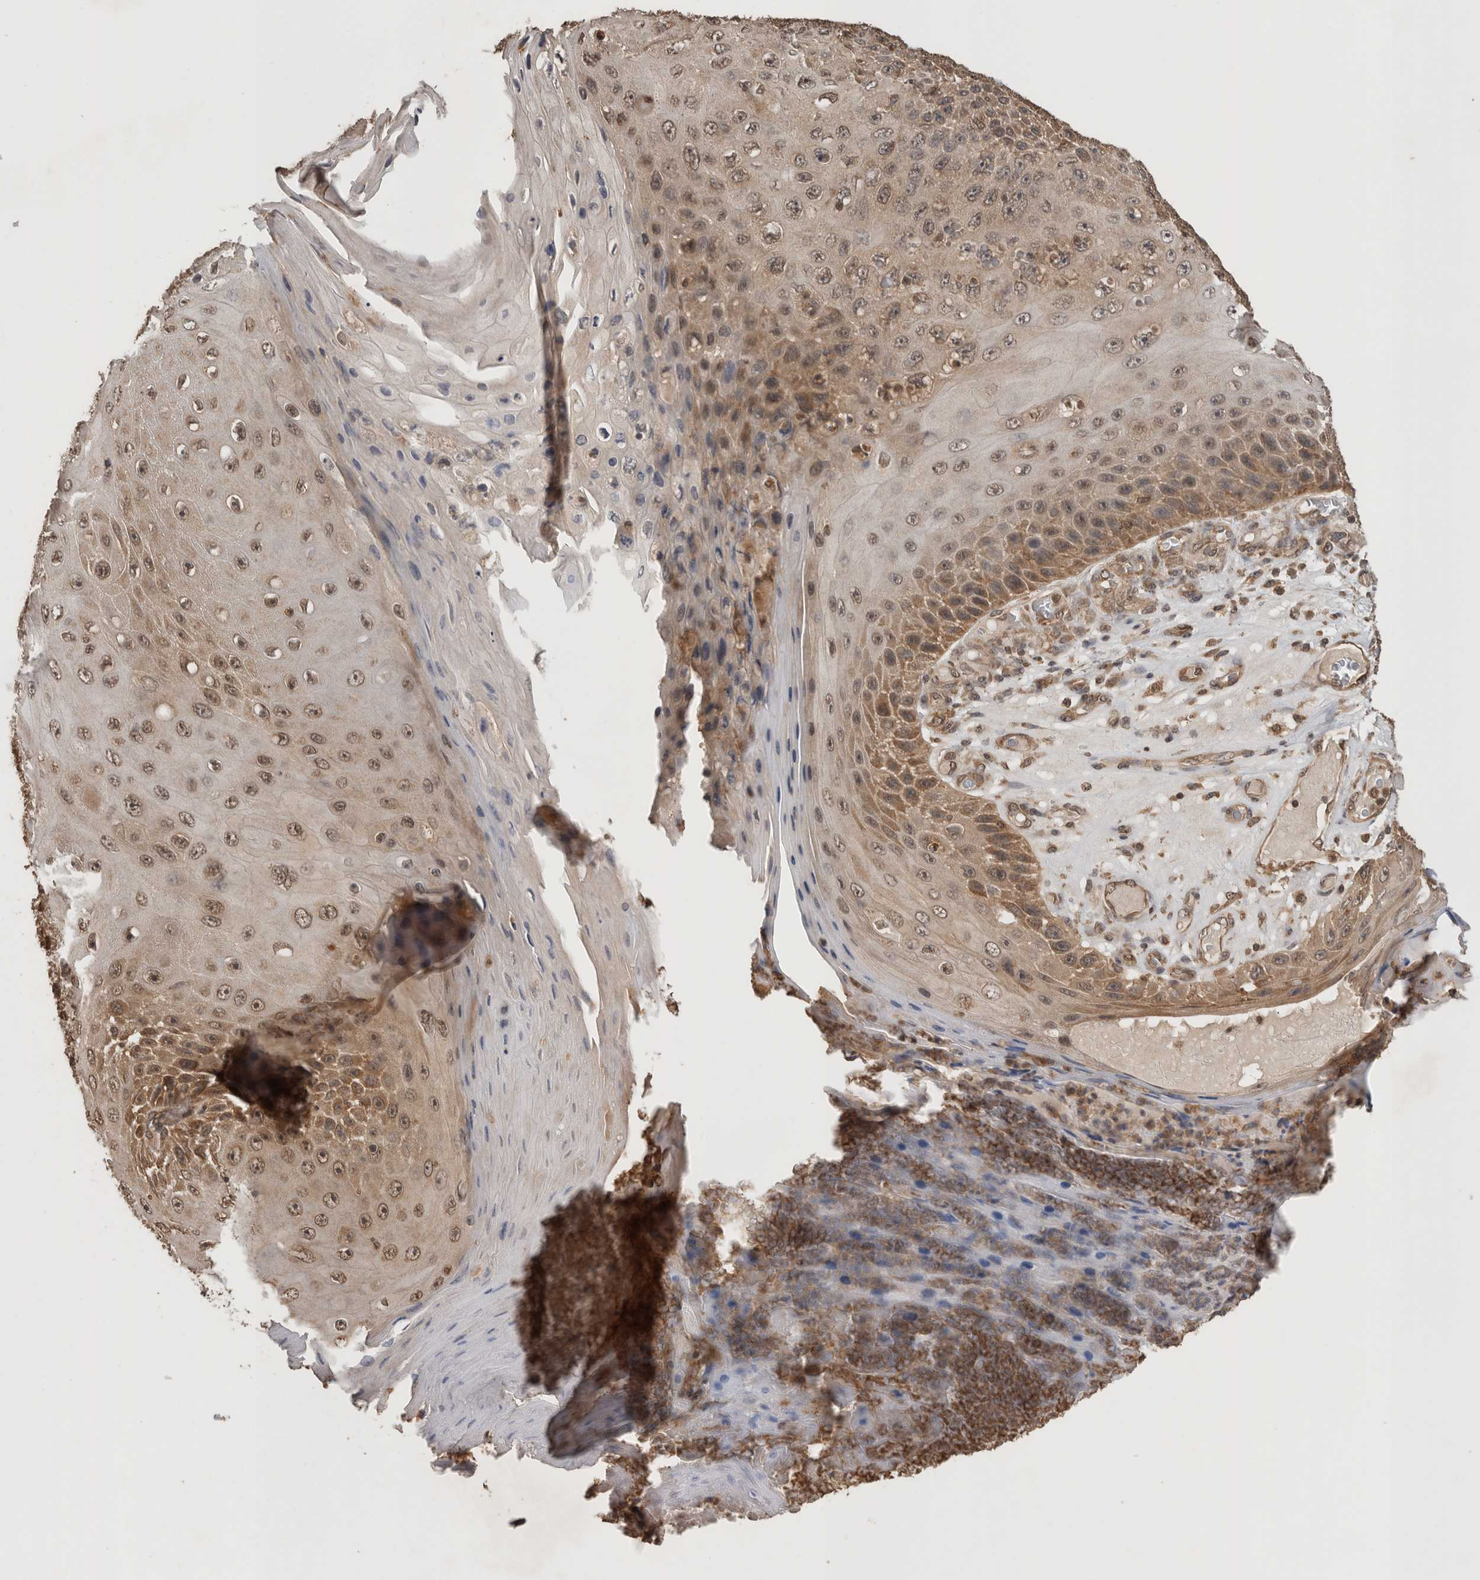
{"staining": {"intensity": "moderate", "quantity": ">75%", "location": "cytoplasmic/membranous"}, "tissue": "skin cancer", "cell_type": "Tumor cells", "image_type": "cancer", "snomed": [{"axis": "morphology", "description": "Squamous cell carcinoma, NOS"}, {"axis": "topography", "description": "Skin"}], "caption": "Skin squamous cell carcinoma stained with IHC displays moderate cytoplasmic/membranous positivity in approximately >75% of tumor cells.", "gene": "OTUD7B", "patient": {"sex": "female", "age": 88}}